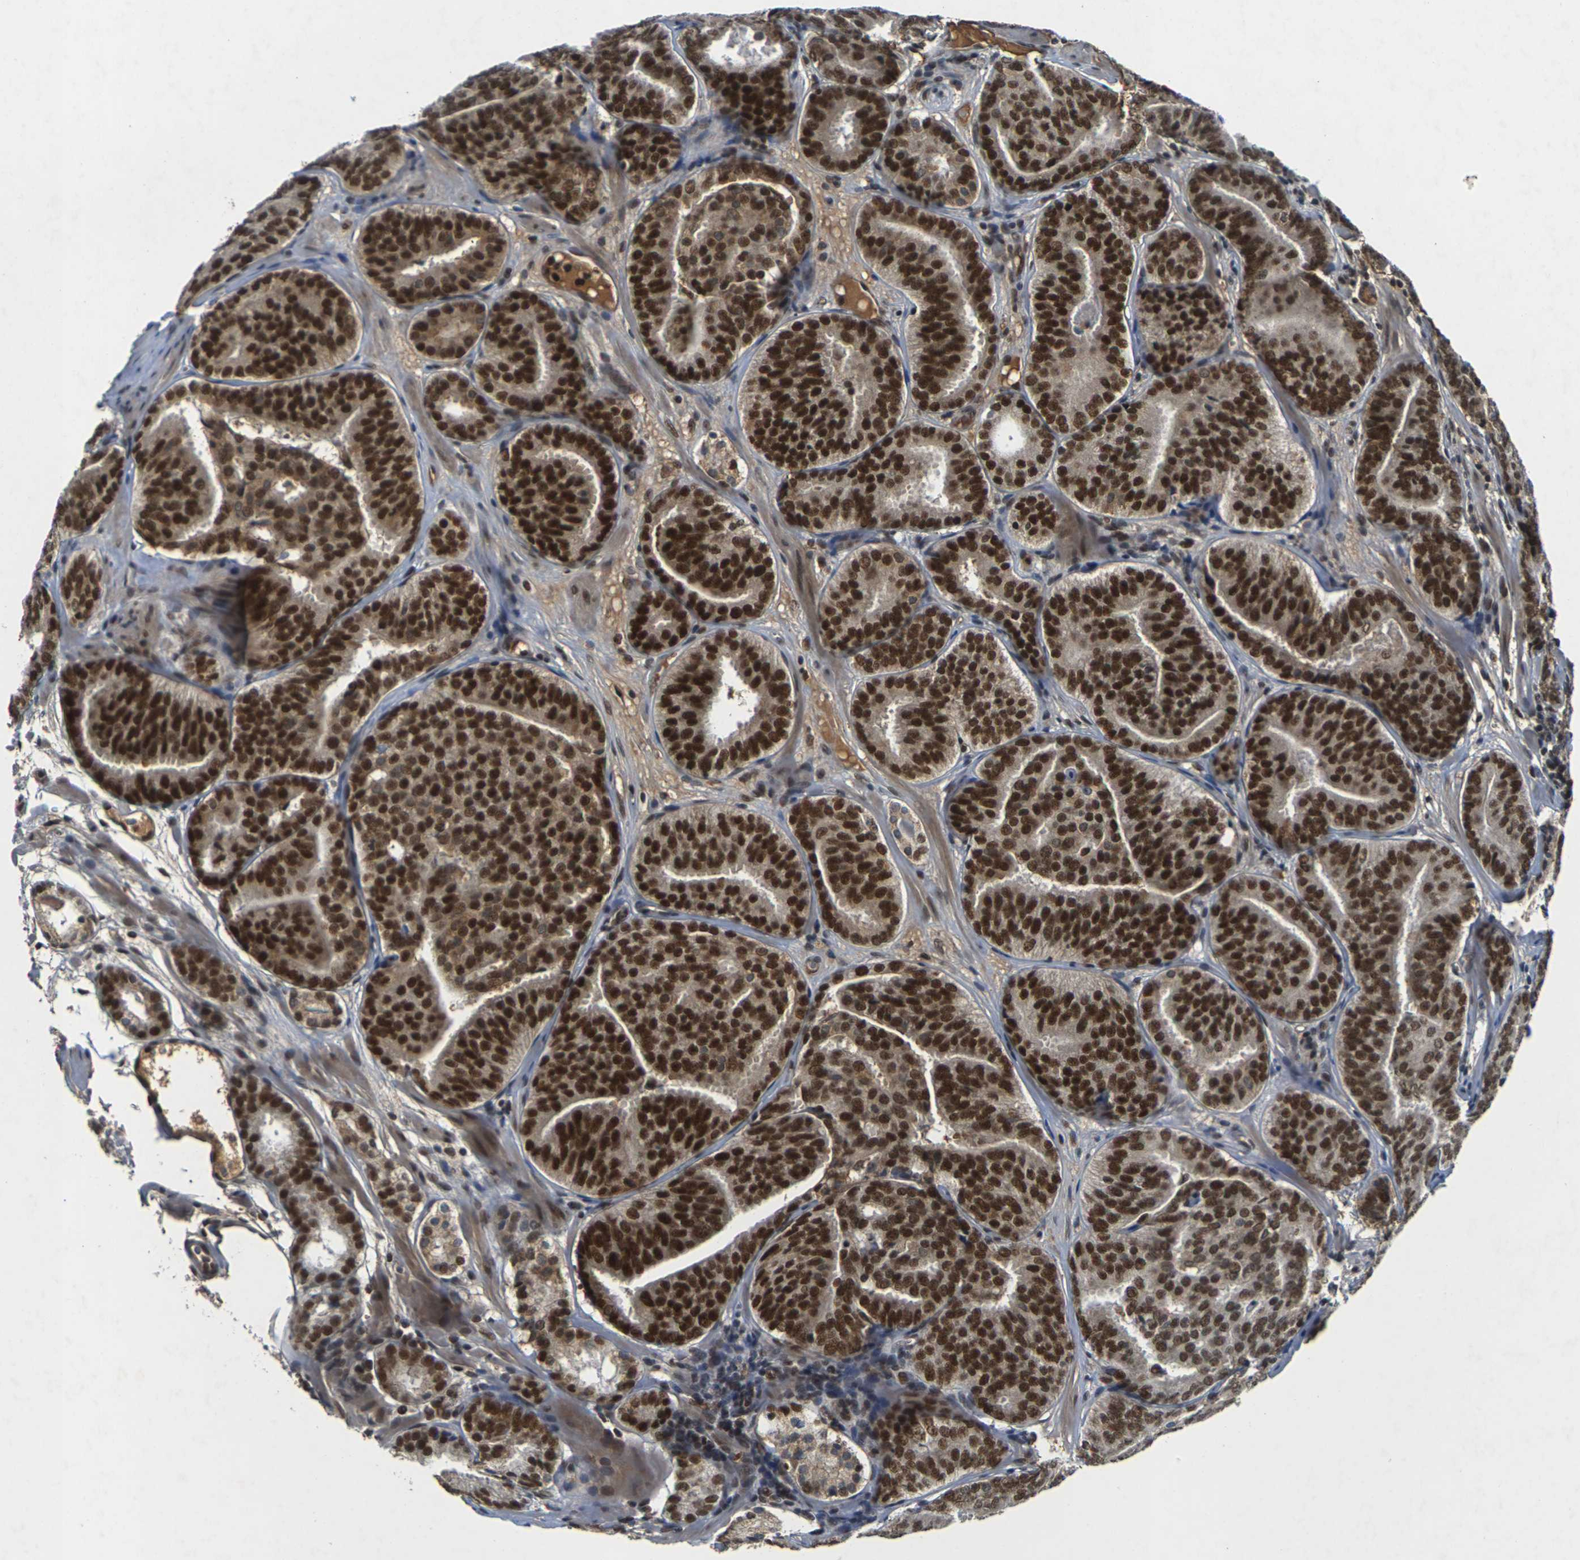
{"staining": {"intensity": "strong", "quantity": ">75%", "location": "cytoplasmic/membranous,nuclear"}, "tissue": "prostate cancer", "cell_type": "Tumor cells", "image_type": "cancer", "snomed": [{"axis": "morphology", "description": "Adenocarcinoma, Low grade"}, {"axis": "topography", "description": "Prostate"}], "caption": "Prostate cancer (low-grade adenocarcinoma) stained with IHC displays strong cytoplasmic/membranous and nuclear staining in about >75% of tumor cells.", "gene": "NELFA", "patient": {"sex": "male", "age": 69}}